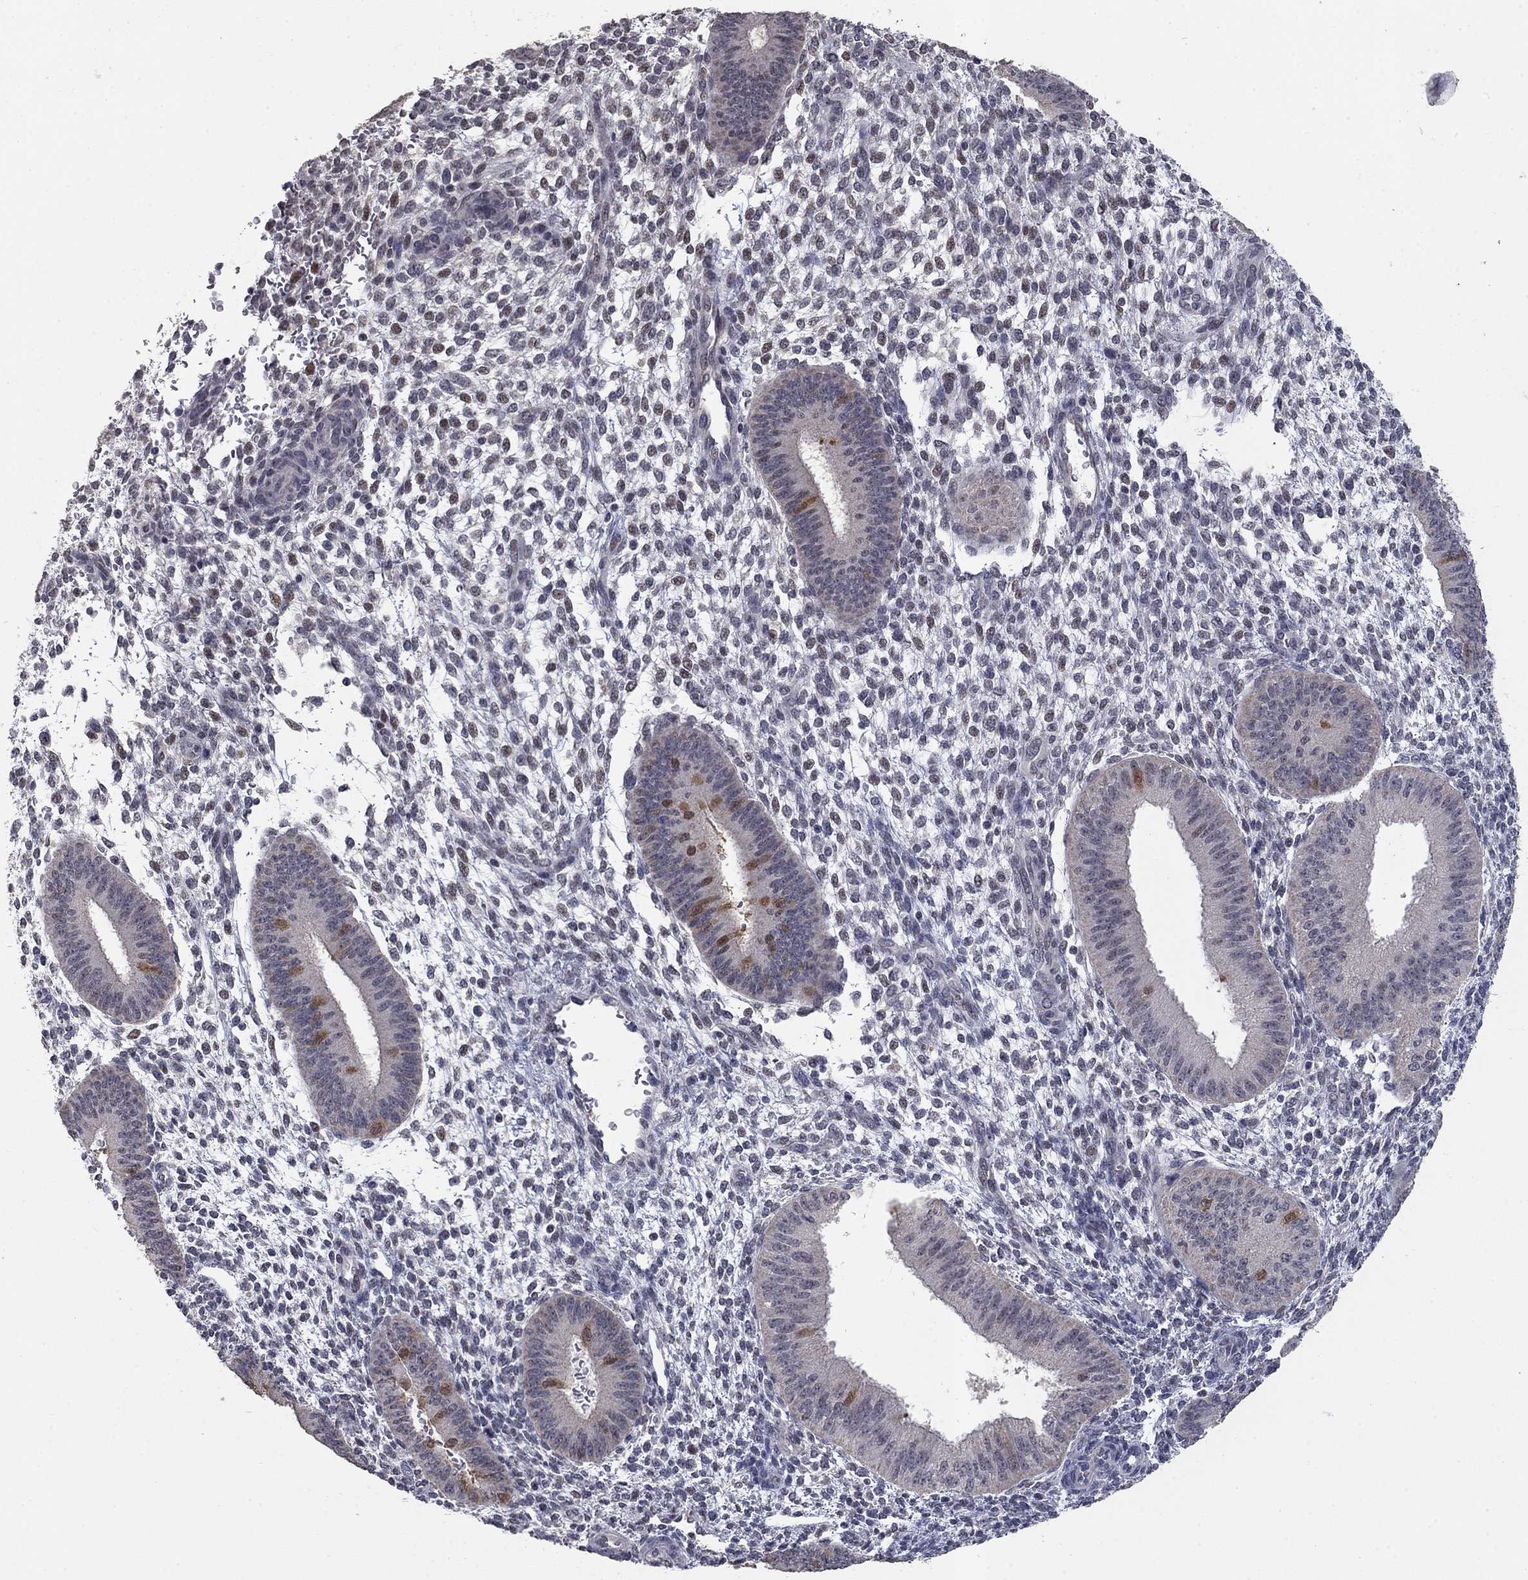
{"staining": {"intensity": "negative", "quantity": "none", "location": "none"}, "tissue": "endometrium", "cell_type": "Cells in endometrial stroma", "image_type": "normal", "snomed": [{"axis": "morphology", "description": "Normal tissue, NOS"}, {"axis": "topography", "description": "Endometrium"}], "caption": "Endometrium stained for a protein using immunohistochemistry (IHC) displays no positivity cells in endometrial stroma.", "gene": "SPATA33", "patient": {"sex": "female", "age": 39}}